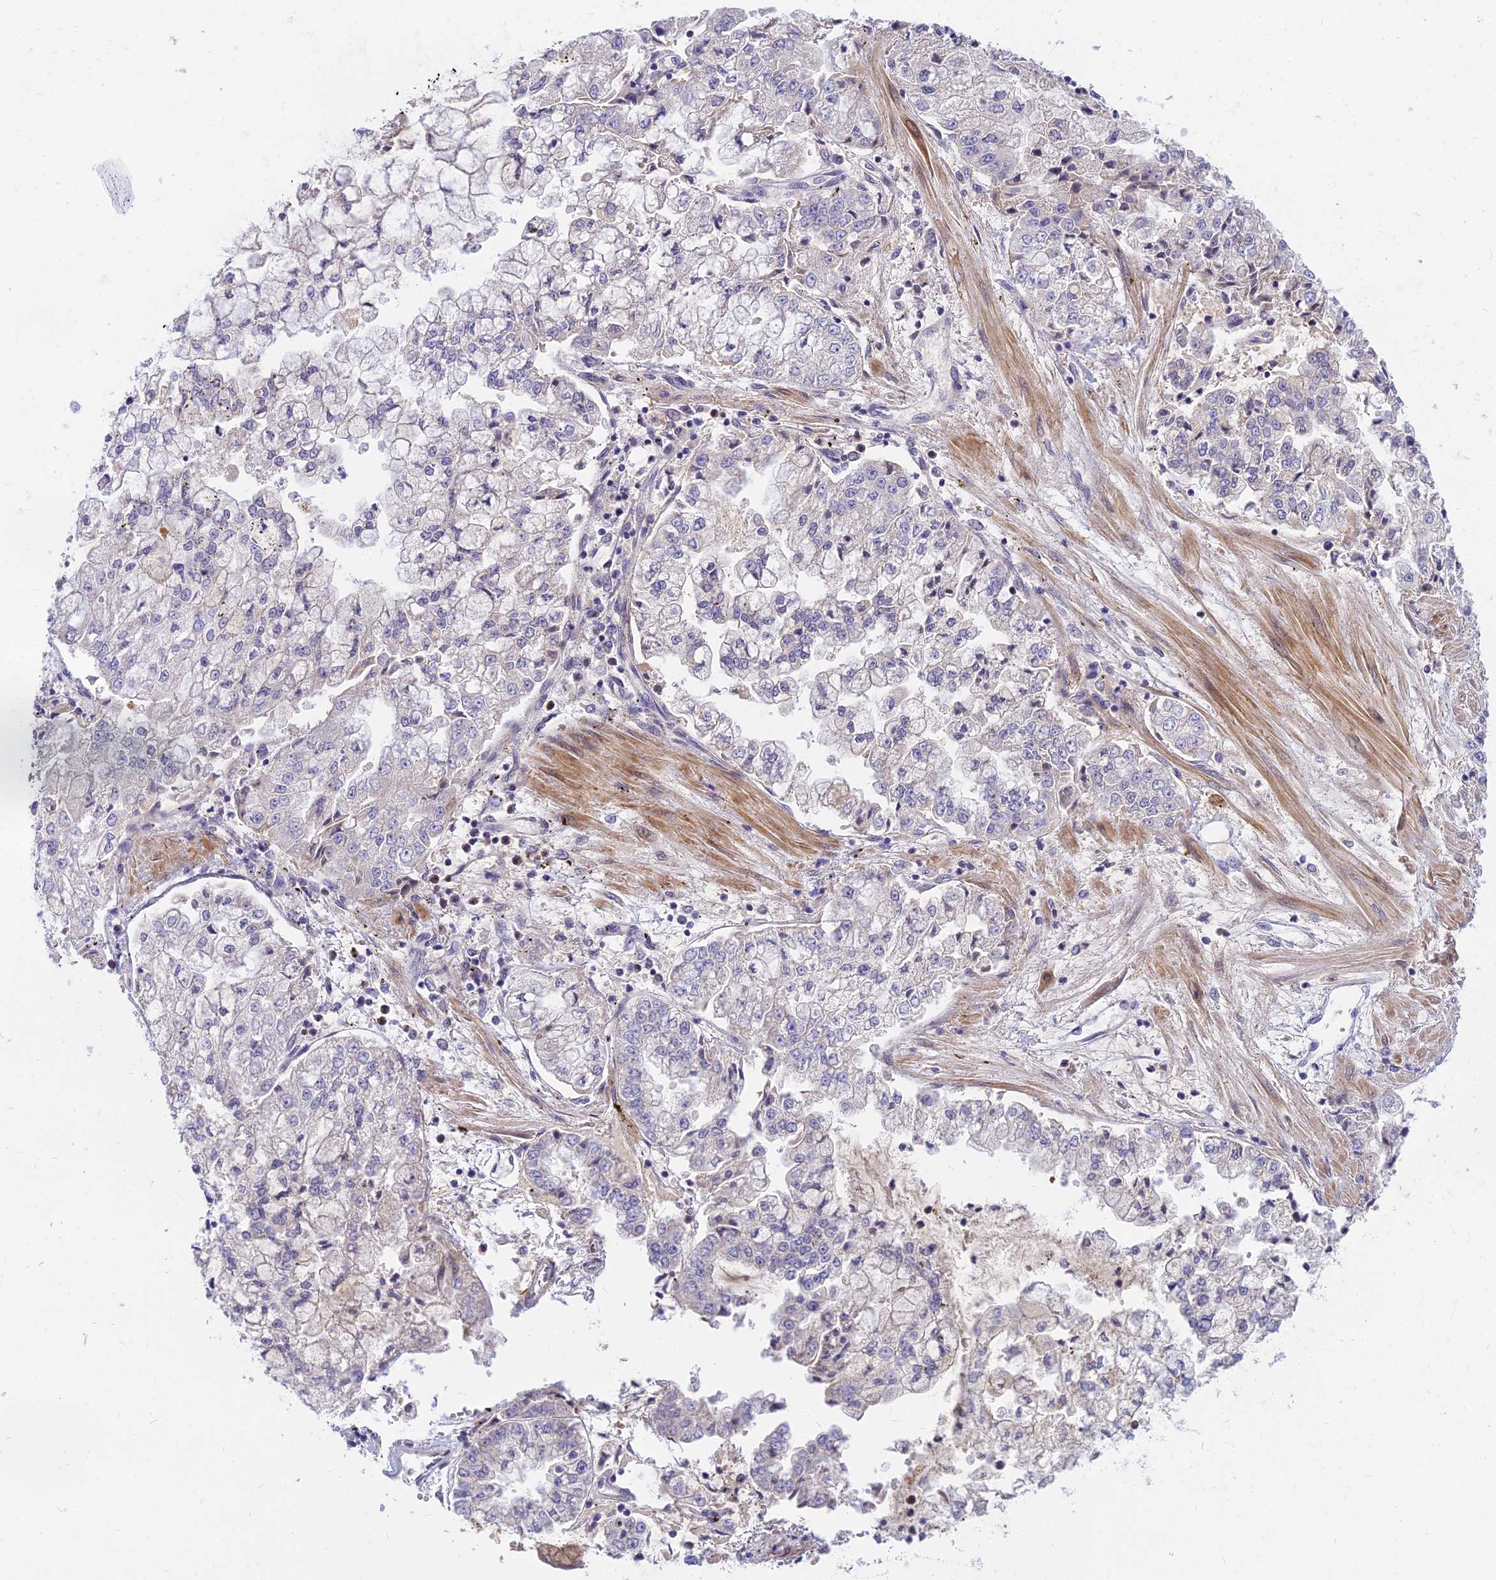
{"staining": {"intensity": "negative", "quantity": "none", "location": "none"}, "tissue": "stomach cancer", "cell_type": "Tumor cells", "image_type": "cancer", "snomed": [{"axis": "morphology", "description": "Adenocarcinoma, NOS"}, {"axis": "topography", "description": "Stomach"}], "caption": "IHC of human adenocarcinoma (stomach) shows no positivity in tumor cells.", "gene": "ANKS4B", "patient": {"sex": "male", "age": 76}}